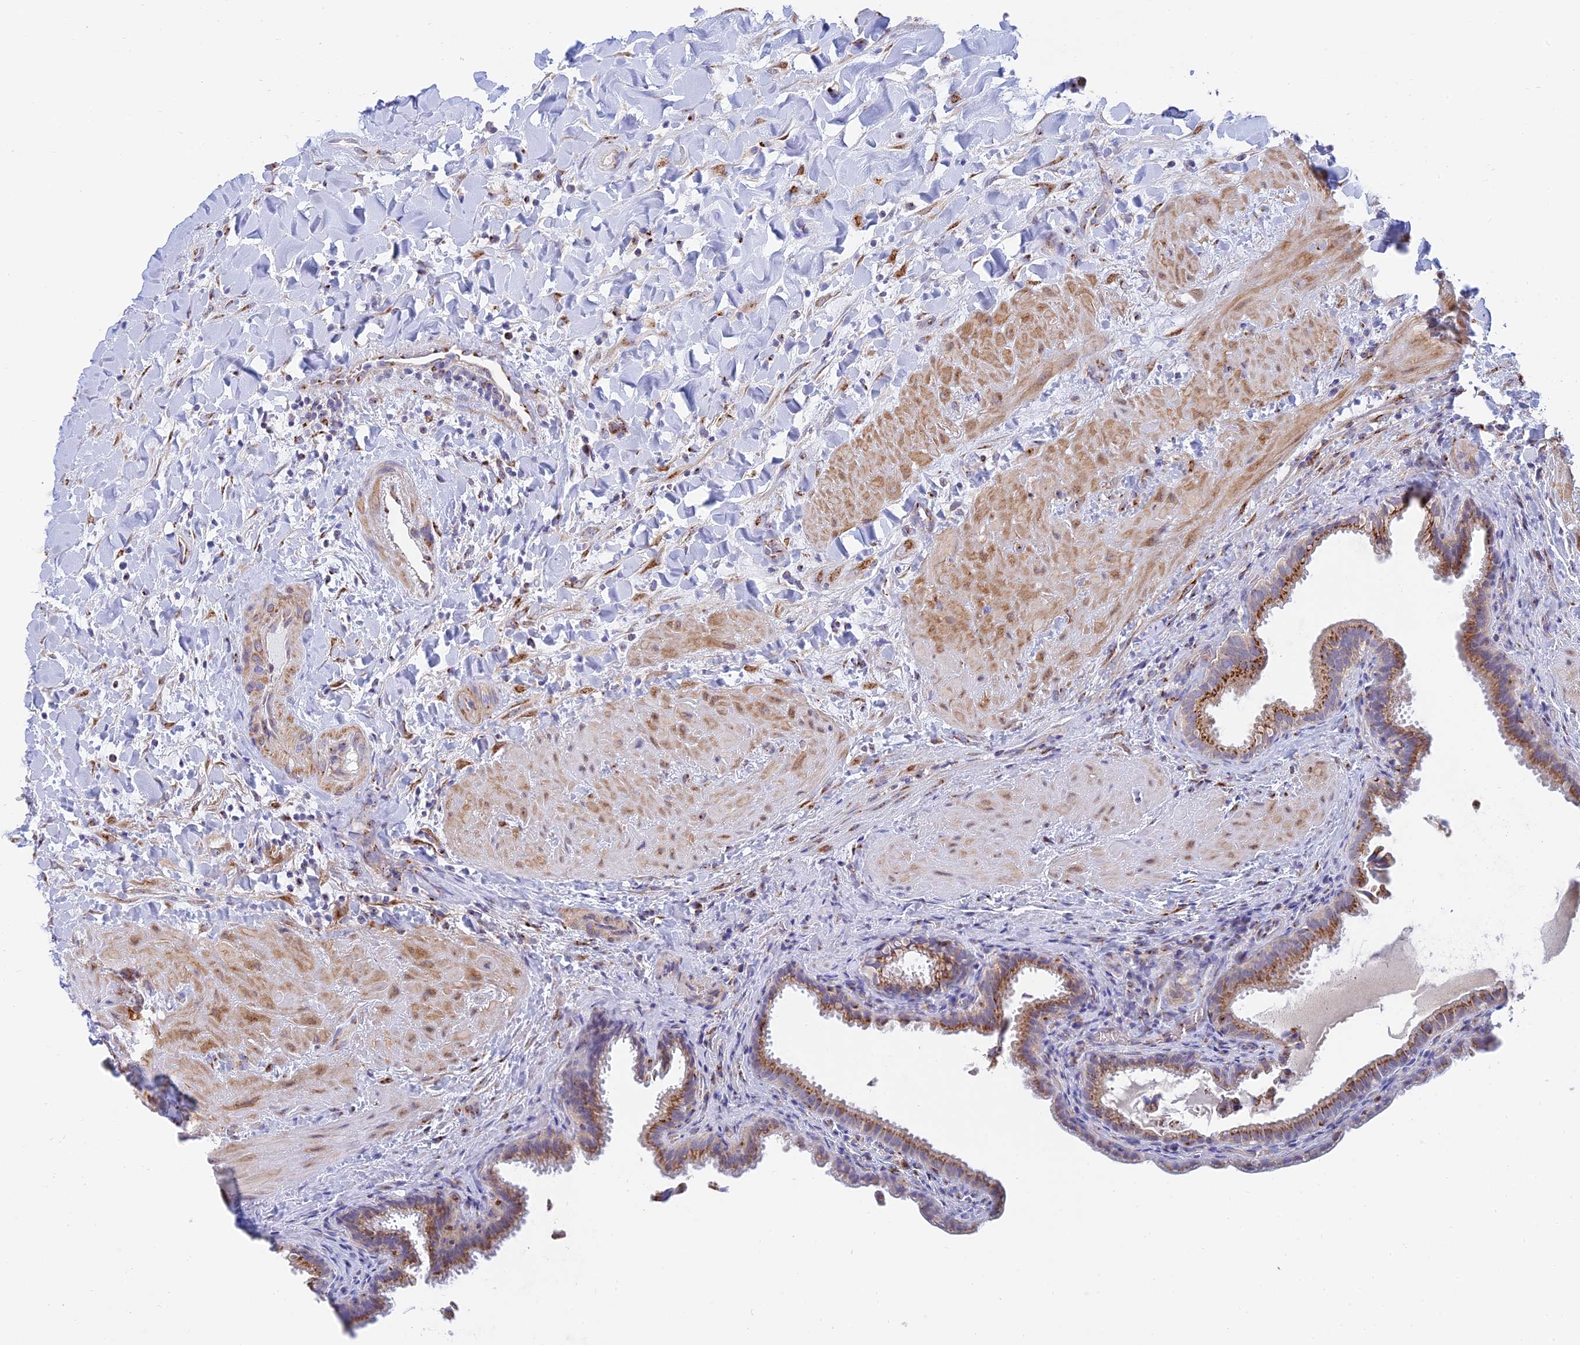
{"staining": {"intensity": "moderate", "quantity": ">75%", "location": "cytoplasmic/membranous"}, "tissue": "gallbladder", "cell_type": "Glandular cells", "image_type": "normal", "snomed": [{"axis": "morphology", "description": "Normal tissue, NOS"}, {"axis": "topography", "description": "Gallbladder"}], "caption": "A brown stain highlights moderate cytoplasmic/membranous staining of a protein in glandular cells of benign gallbladder. Ihc stains the protein in brown and the nuclei are stained blue.", "gene": "ENSG00000267561", "patient": {"sex": "male", "age": 24}}